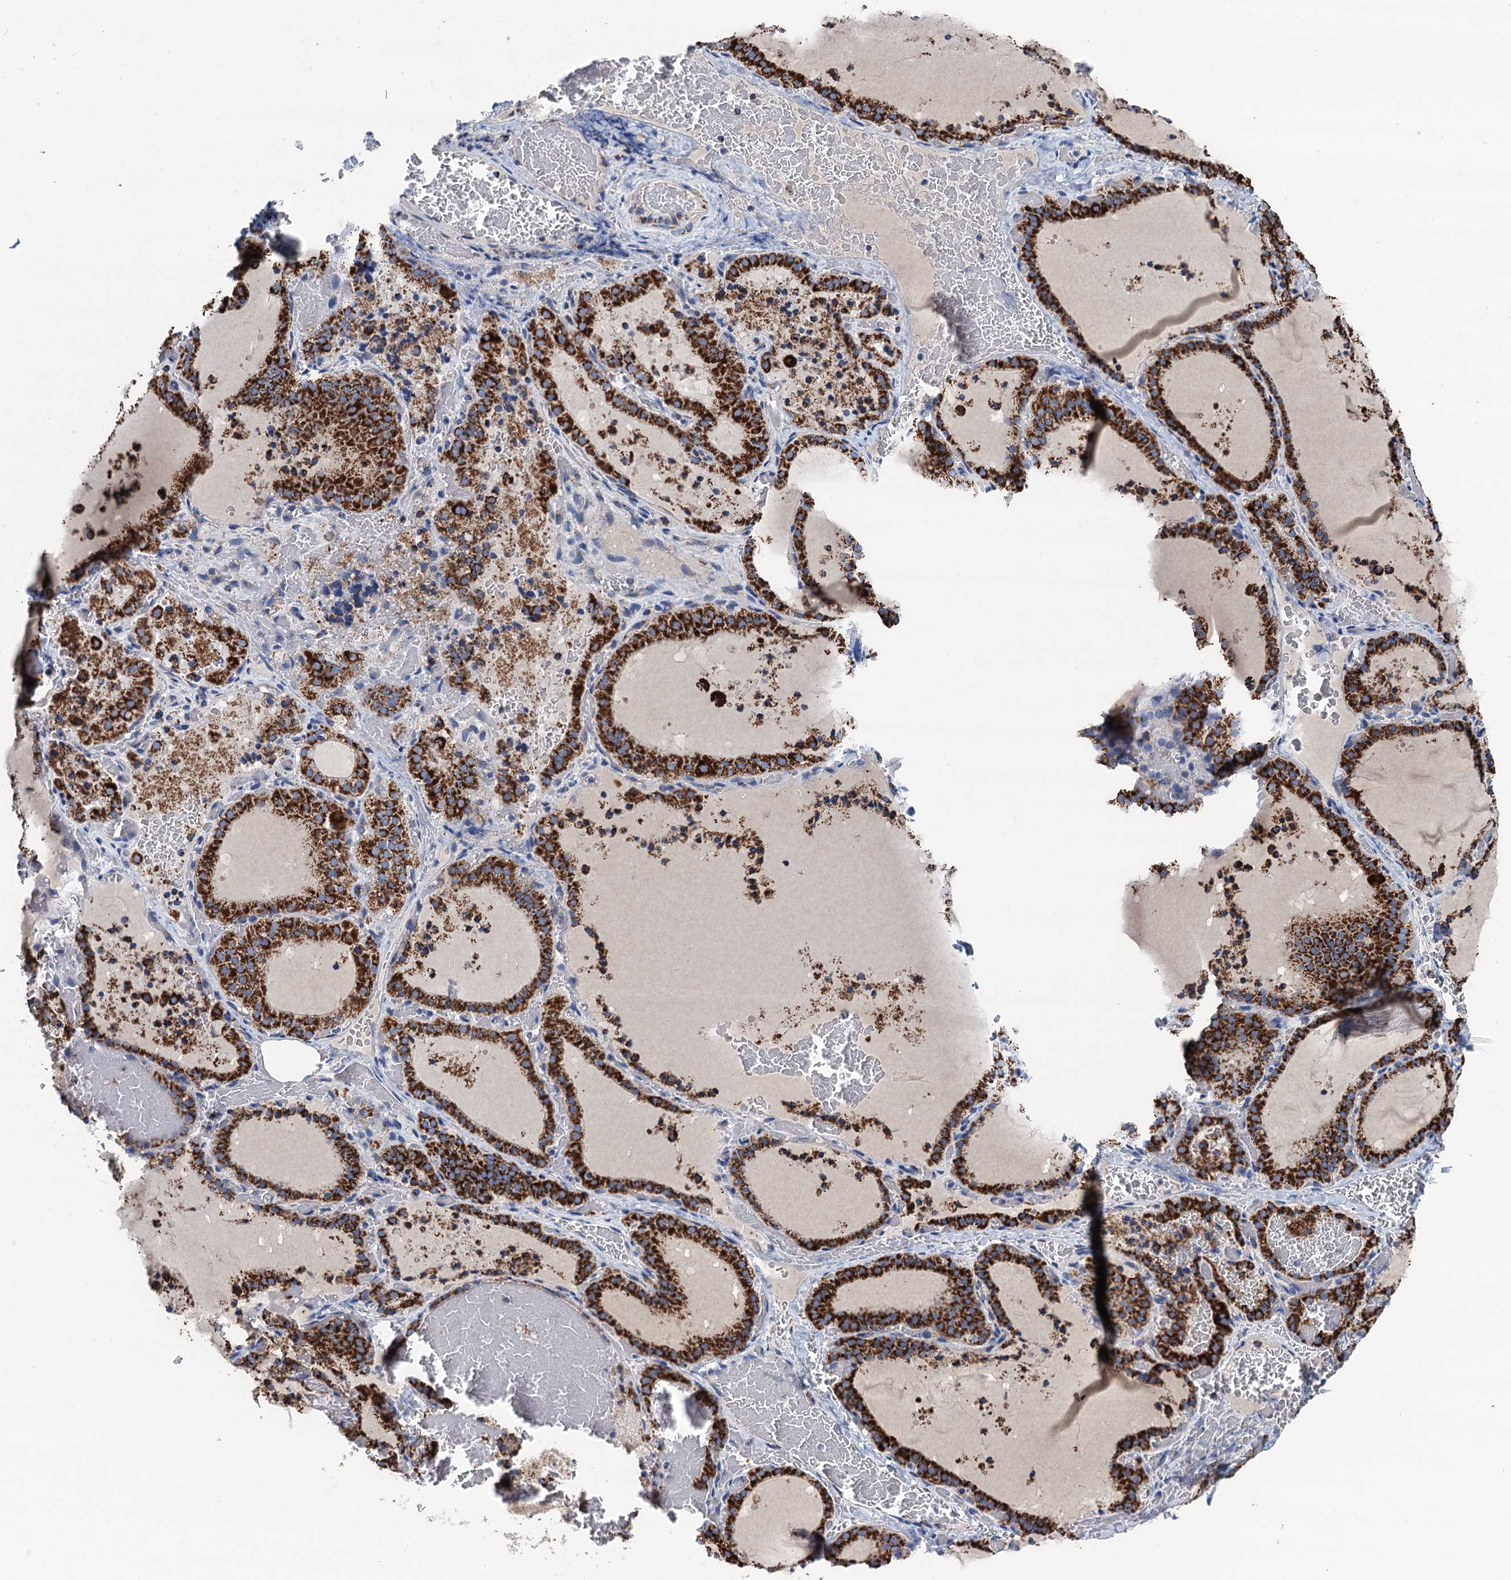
{"staining": {"intensity": "strong", "quantity": ">75%", "location": "cytoplasmic/membranous"}, "tissue": "thyroid gland", "cell_type": "Glandular cells", "image_type": "normal", "snomed": [{"axis": "morphology", "description": "Normal tissue, NOS"}, {"axis": "topography", "description": "Thyroid gland"}], "caption": "Immunohistochemical staining of unremarkable thyroid gland demonstrates strong cytoplasmic/membranous protein positivity in about >75% of glandular cells.", "gene": "IVD", "patient": {"sex": "female", "age": 39}}